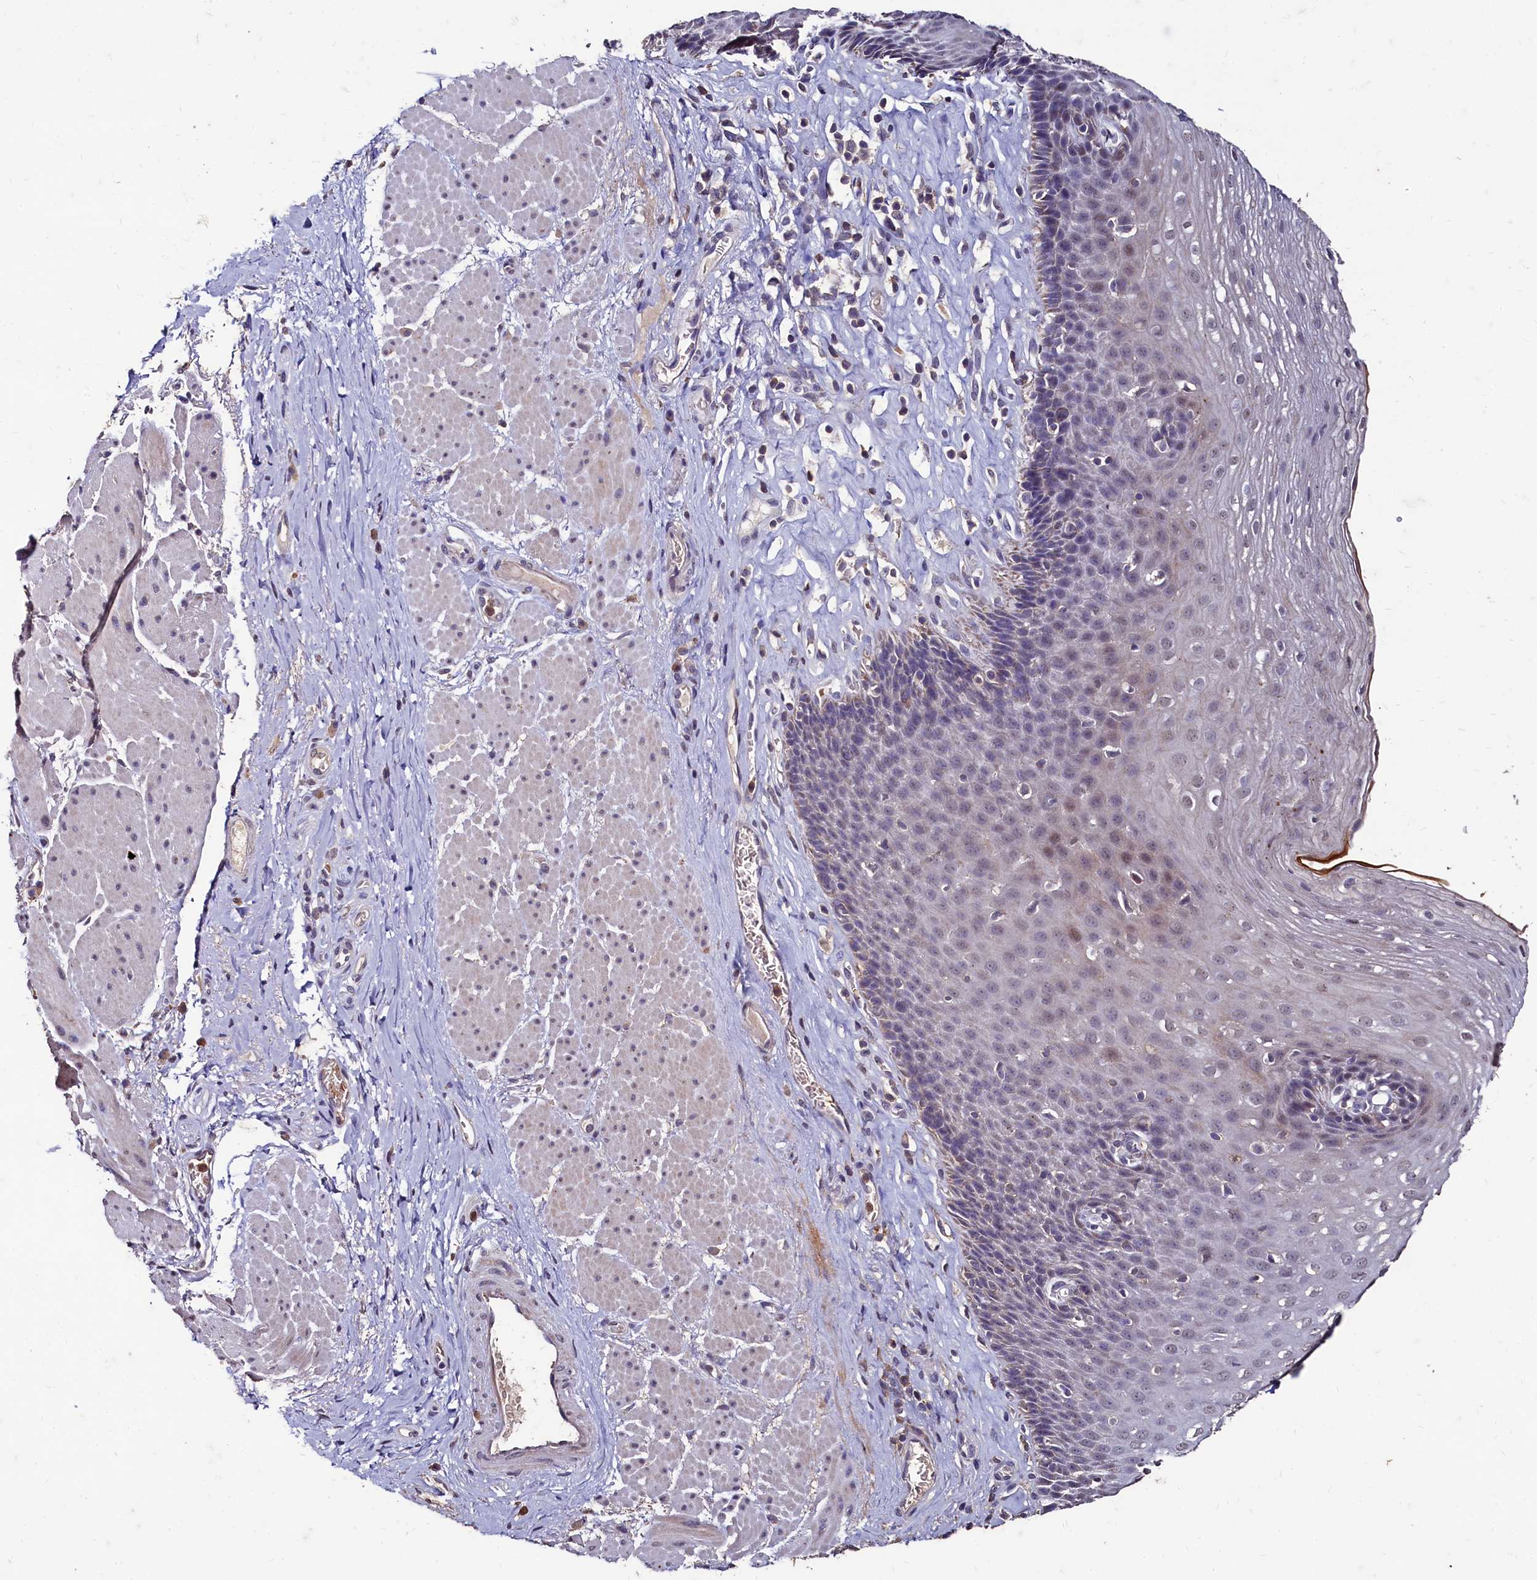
{"staining": {"intensity": "weak", "quantity": "<25%", "location": "nuclear"}, "tissue": "esophagus", "cell_type": "Squamous epithelial cells", "image_type": "normal", "snomed": [{"axis": "morphology", "description": "Normal tissue, NOS"}, {"axis": "topography", "description": "Esophagus"}], "caption": "DAB immunohistochemical staining of unremarkable human esophagus shows no significant expression in squamous epithelial cells.", "gene": "CSTPP1", "patient": {"sex": "female", "age": 66}}